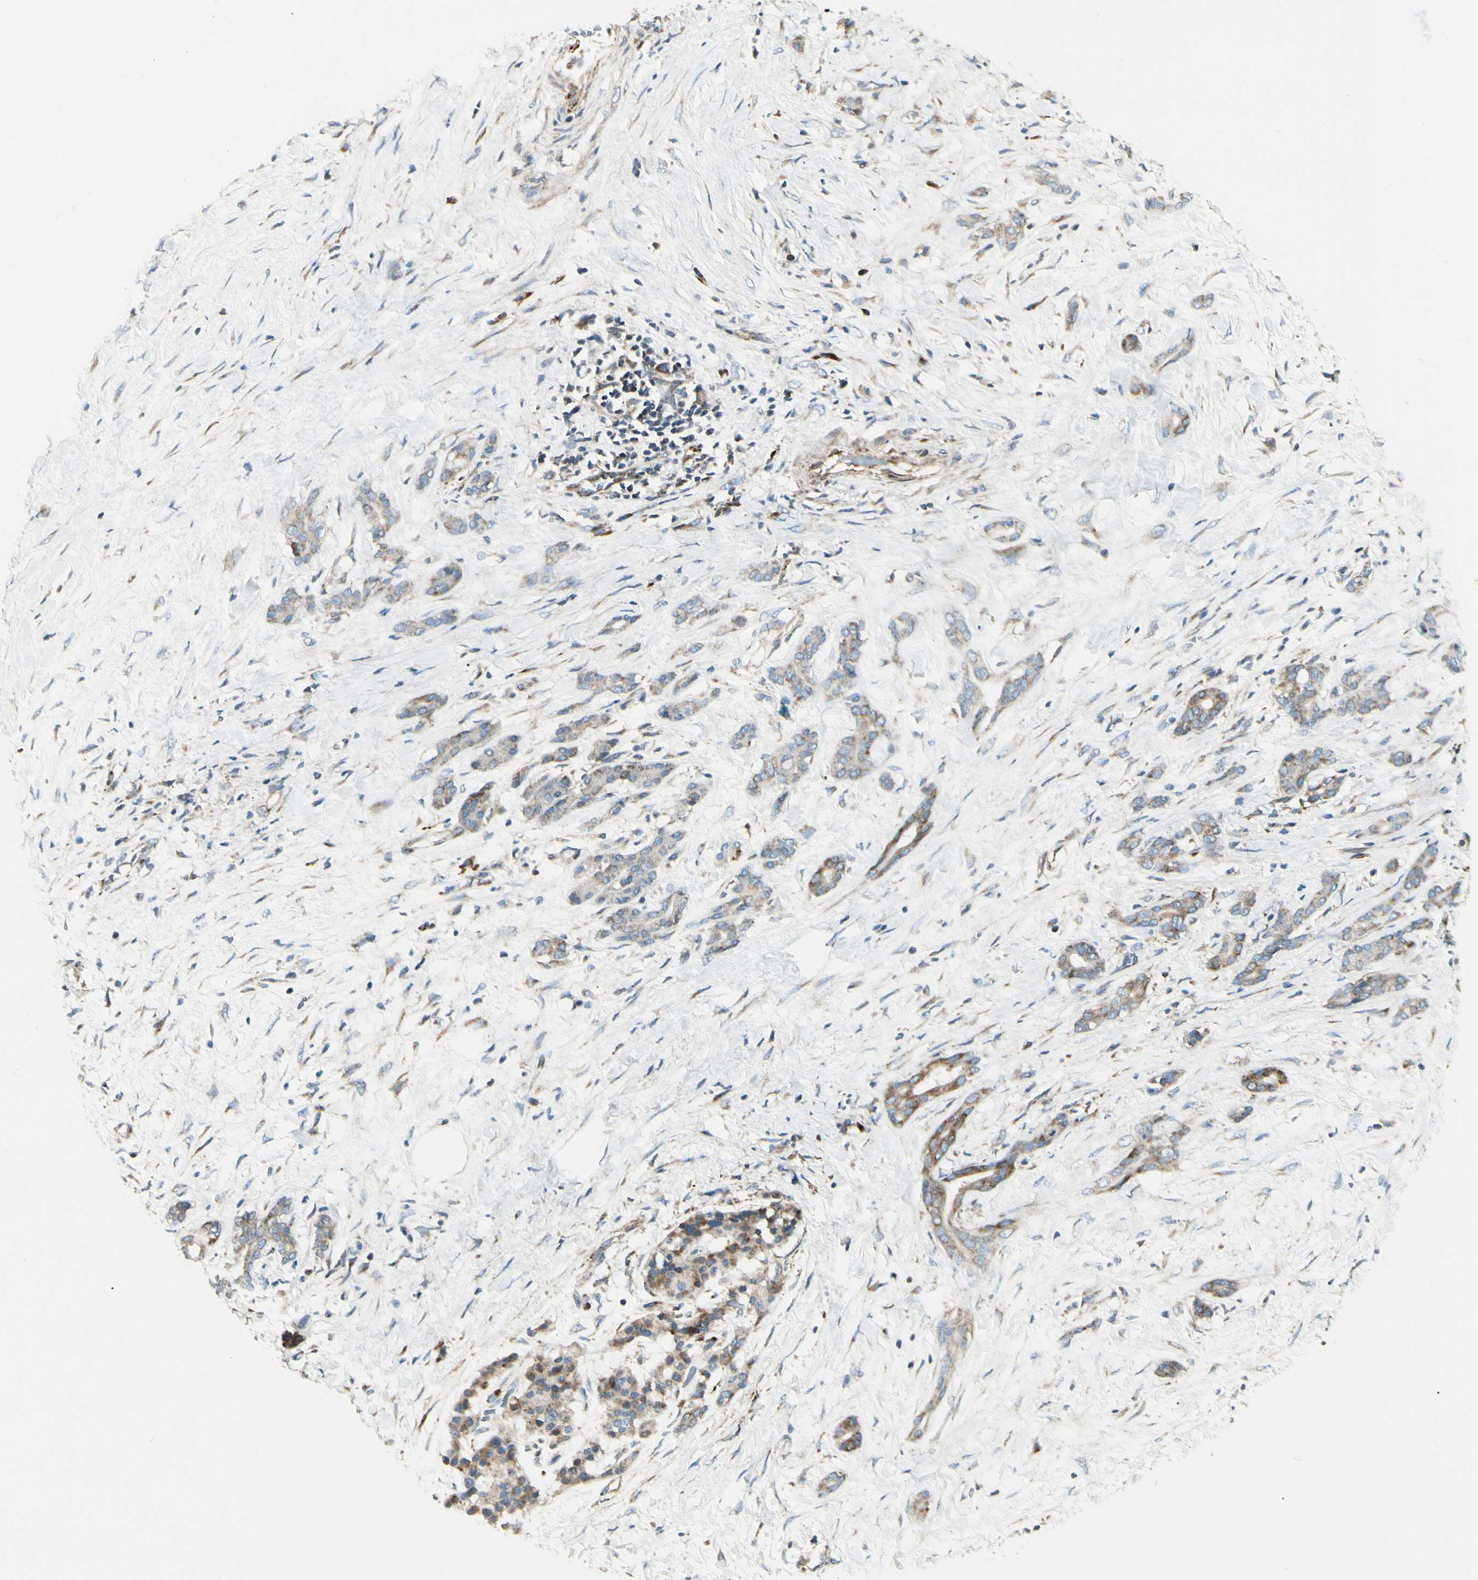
{"staining": {"intensity": "weak", "quantity": "25%-75%", "location": "cytoplasmic/membranous"}, "tissue": "pancreatic cancer", "cell_type": "Tumor cells", "image_type": "cancer", "snomed": [{"axis": "morphology", "description": "Adenocarcinoma, NOS"}, {"axis": "topography", "description": "Pancreas"}], "caption": "Tumor cells show weak cytoplasmic/membranous expression in approximately 25%-75% of cells in pancreatic cancer.", "gene": "MRPL9", "patient": {"sex": "male", "age": 41}}